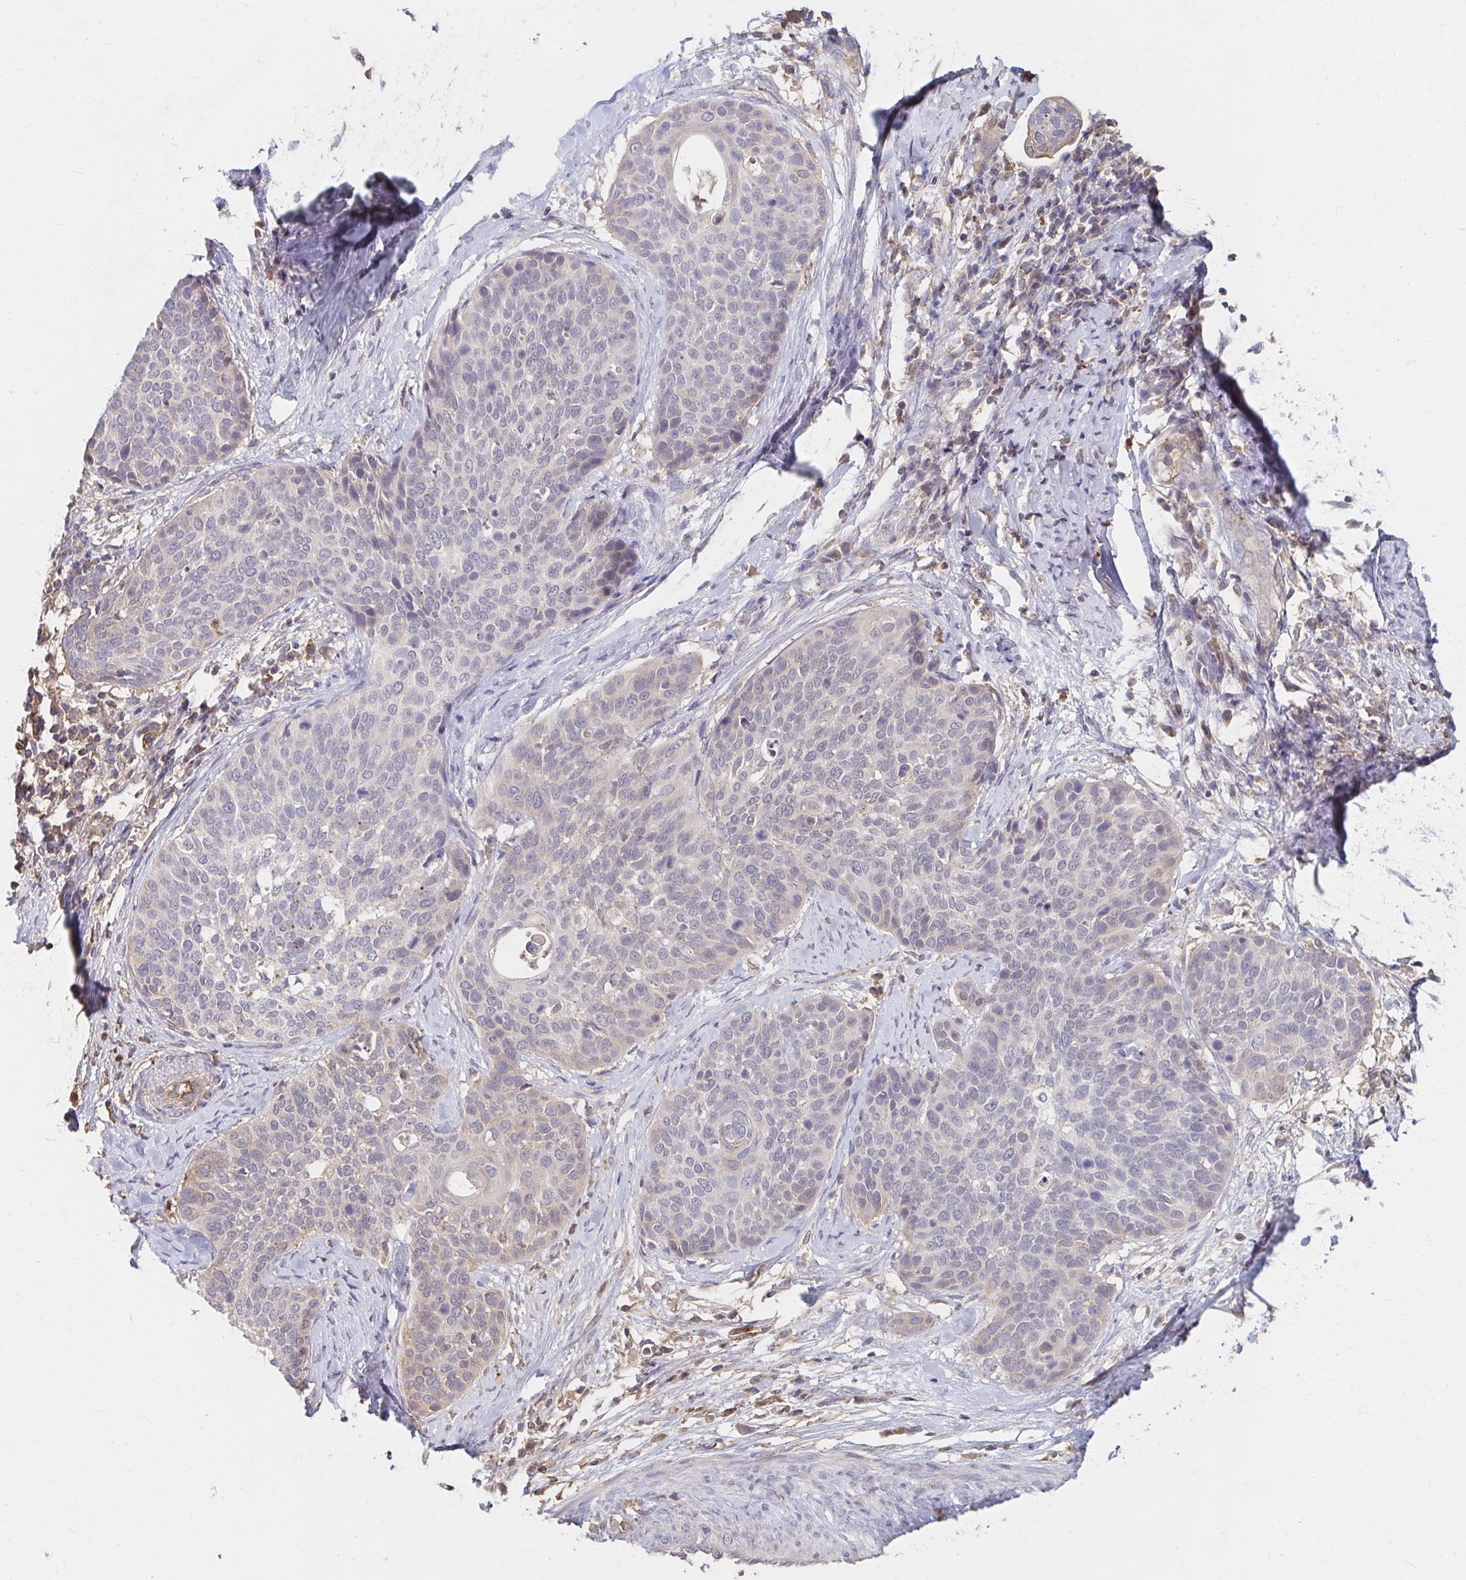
{"staining": {"intensity": "moderate", "quantity": "<25%", "location": "cytoplasmic/membranous"}, "tissue": "cervical cancer", "cell_type": "Tumor cells", "image_type": "cancer", "snomed": [{"axis": "morphology", "description": "Squamous cell carcinoma, NOS"}, {"axis": "topography", "description": "Cervix"}], "caption": "Approximately <25% of tumor cells in human squamous cell carcinoma (cervical) display moderate cytoplasmic/membranous protein expression as visualized by brown immunohistochemical staining.", "gene": "HMGCS2", "patient": {"sex": "female", "age": 69}}